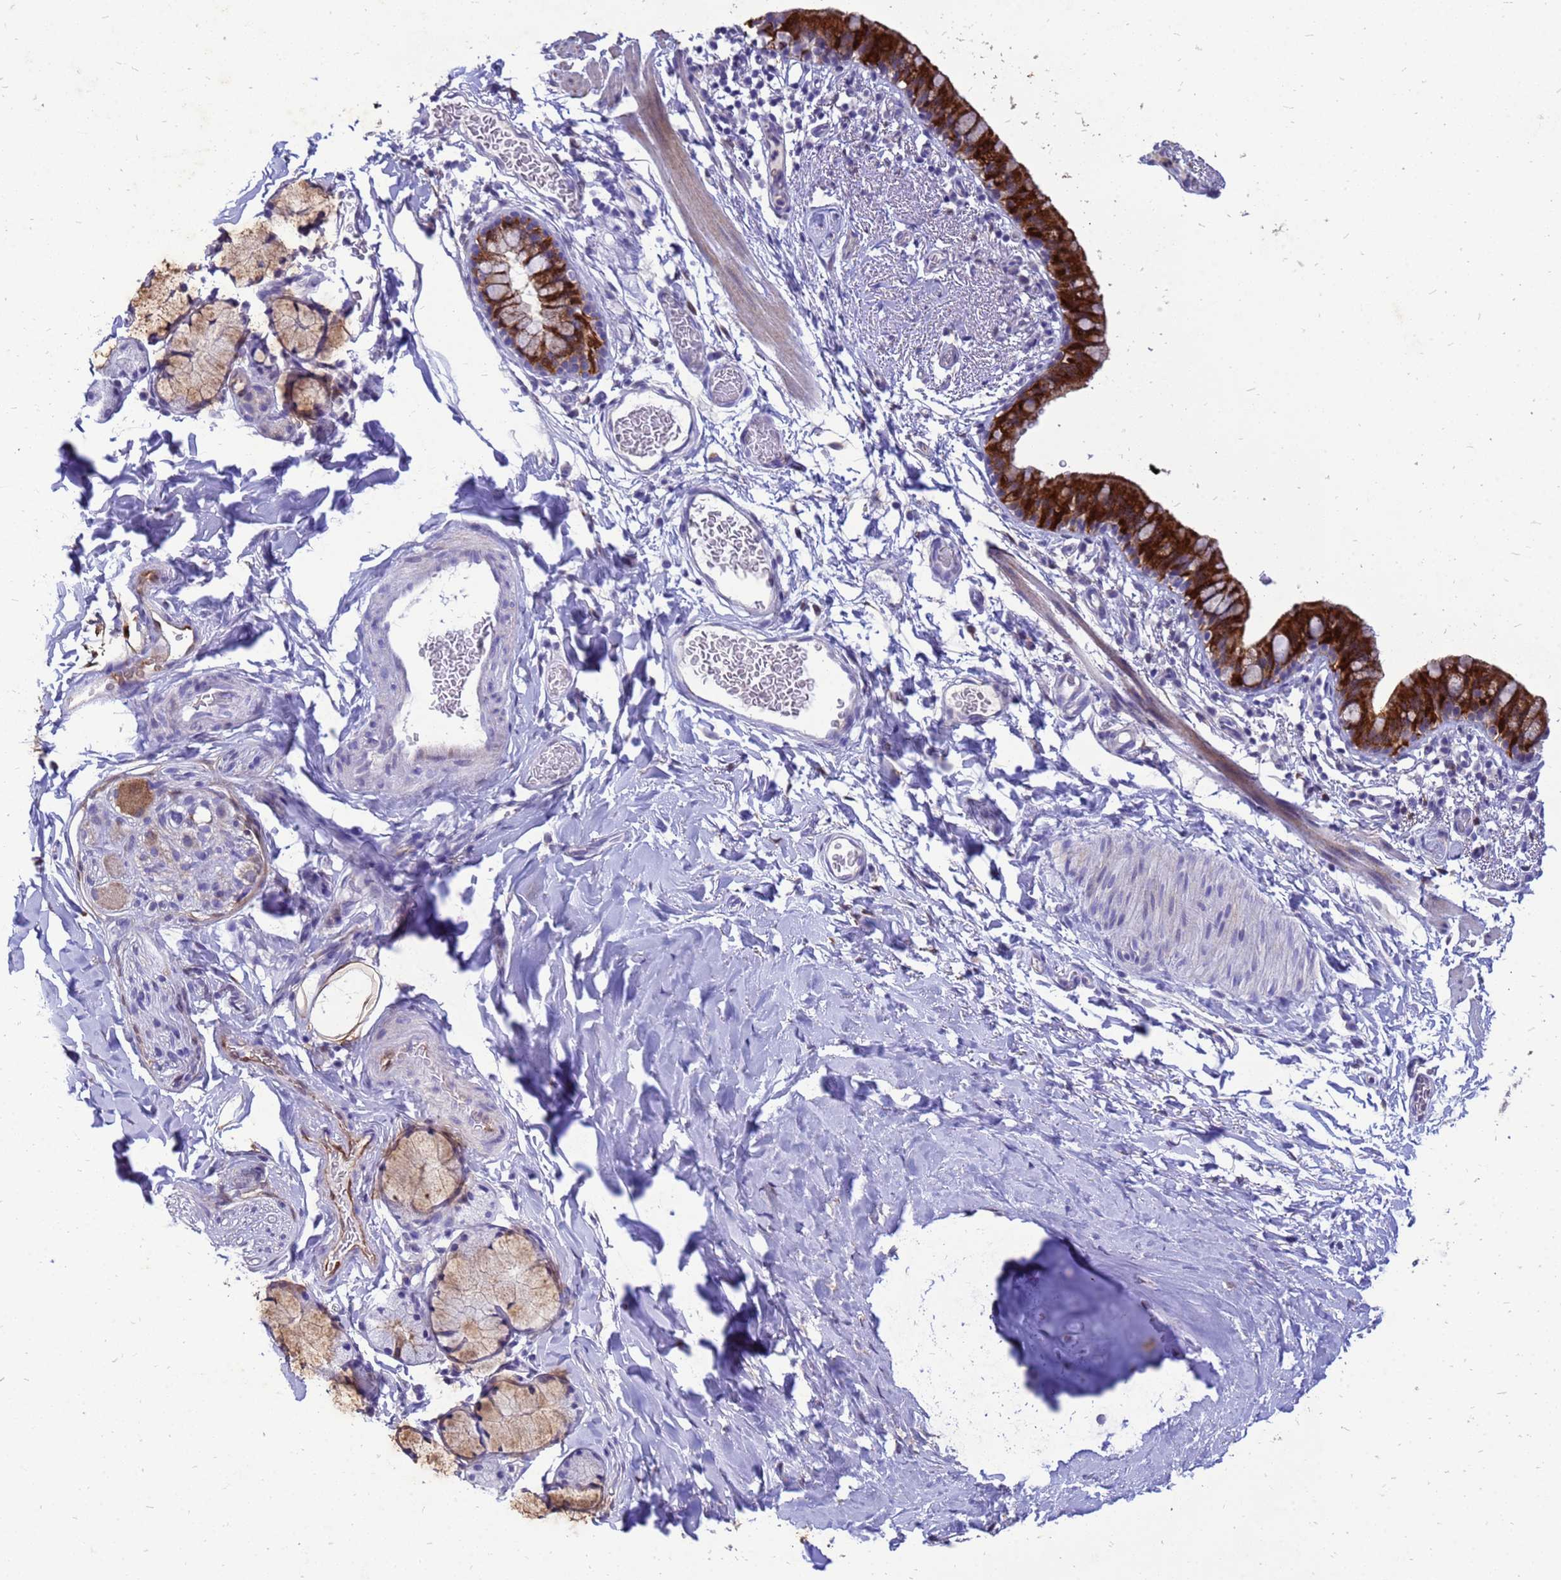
{"staining": {"intensity": "strong", "quantity": ">75%", "location": "cytoplasmic/membranous"}, "tissue": "bronchus", "cell_type": "Respiratory epithelial cells", "image_type": "normal", "snomed": [{"axis": "morphology", "description": "Normal tissue, NOS"}, {"axis": "topography", "description": "Cartilage tissue"}, {"axis": "topography", "description": "Bronchus"}], "caption": "Immunohistochemistry (IHC) staining of benign bronchus, which exhibits high levels of strong cytoplasmic/membranous staining in approximately >75% of respiratory epithelial cells indicating strong cytoplasmic/membranous protein positivity. The staining was performed using DAB (brown) for protein detection and nuclei were counterstained in hematoxylin (blue).", "gene": "AKR1C1", "patient": {"sex": "female", "age": 36}}